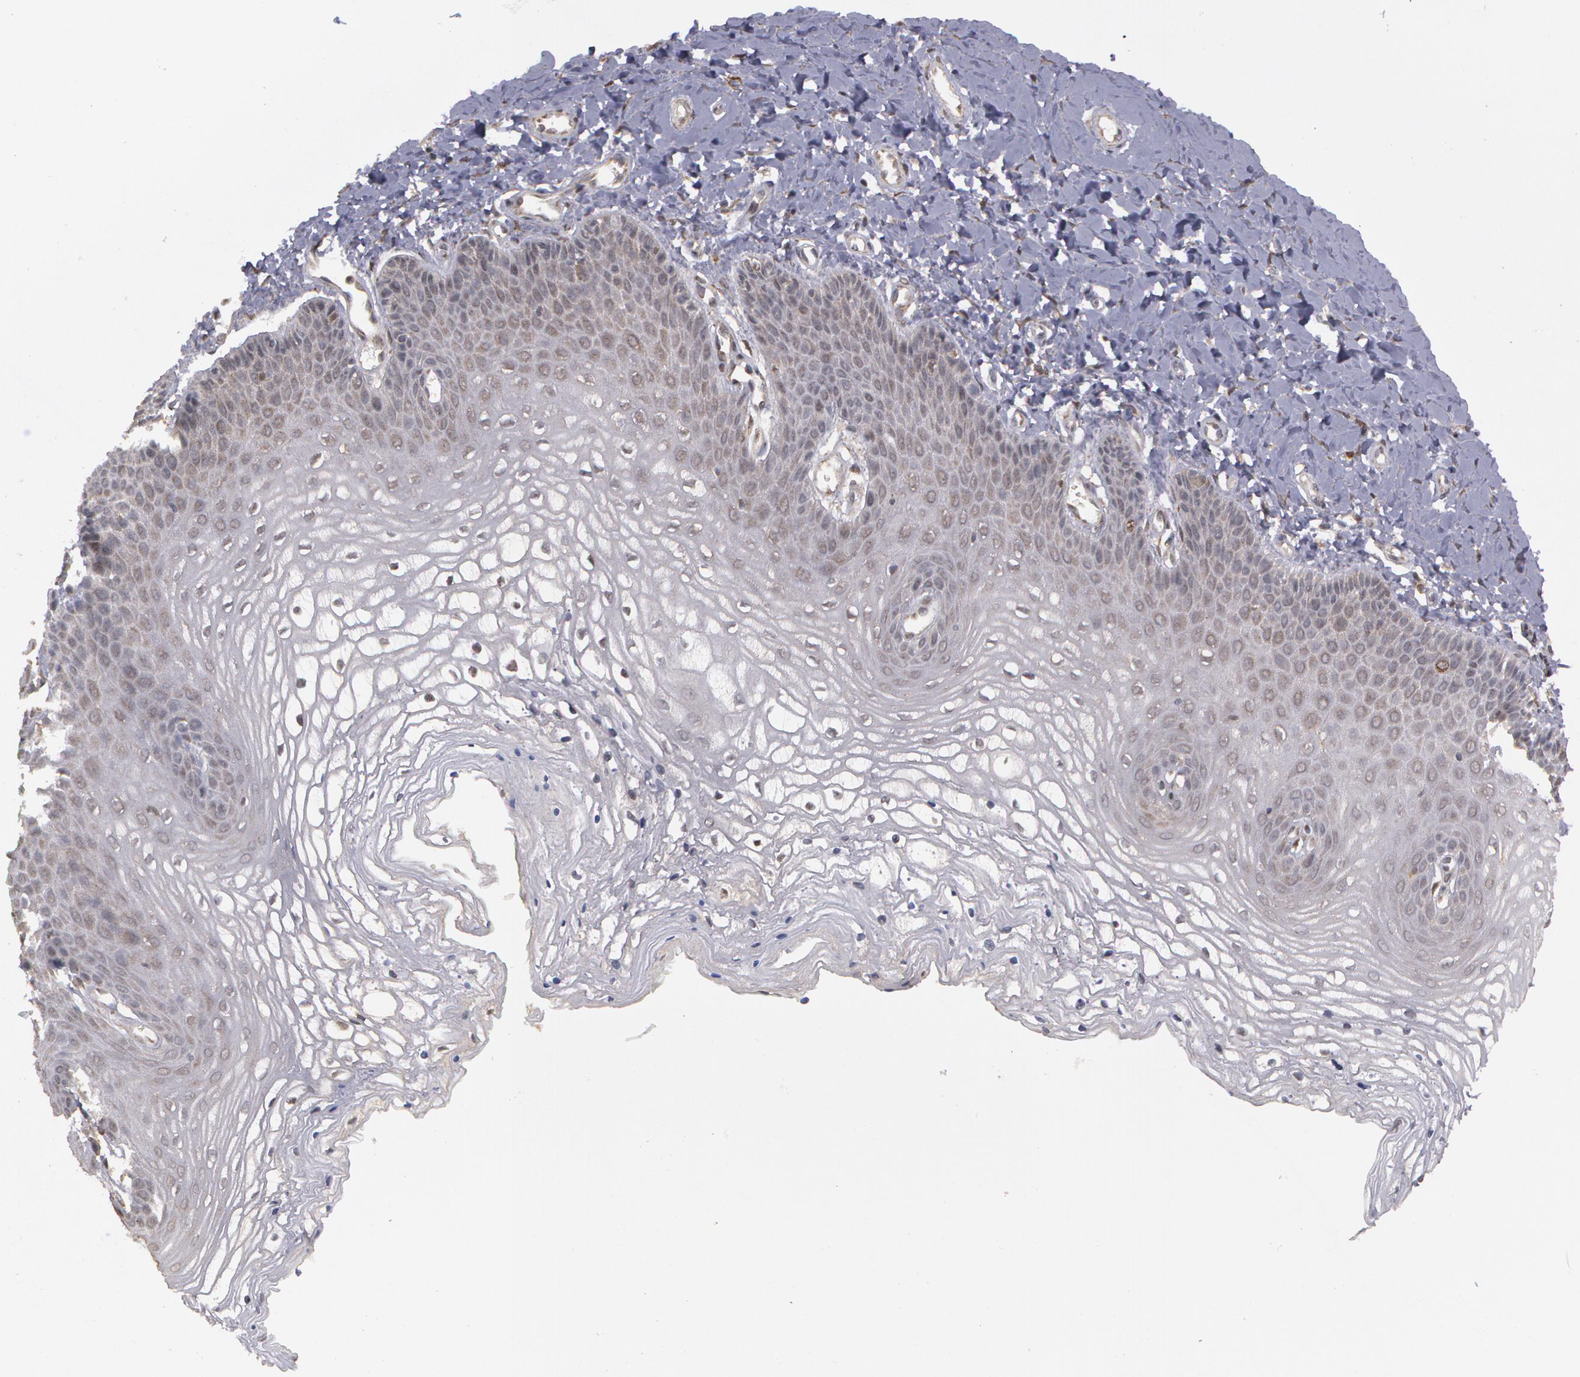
{"staining": {"intensity": "weak", "quantity": "<25%", "location": "cytoplasmic/membranous"}, "tissue": "vagina", "cell_type": "Squamous epithelial cells", "image_type": "normal", "snomed": [{"axis": "morphology", "description": "Normal tissue, NOS"}, {"axis": "topography", "description": "Vagina"}], "caption": "This is a photomicrograph of immunohistochemistry (IHC) staining of unremarkable vagina, which shows no positivity in squamous epithelial cells.", "gene": "GLIS1", "patient": {"sex": "female", "age": 68}}